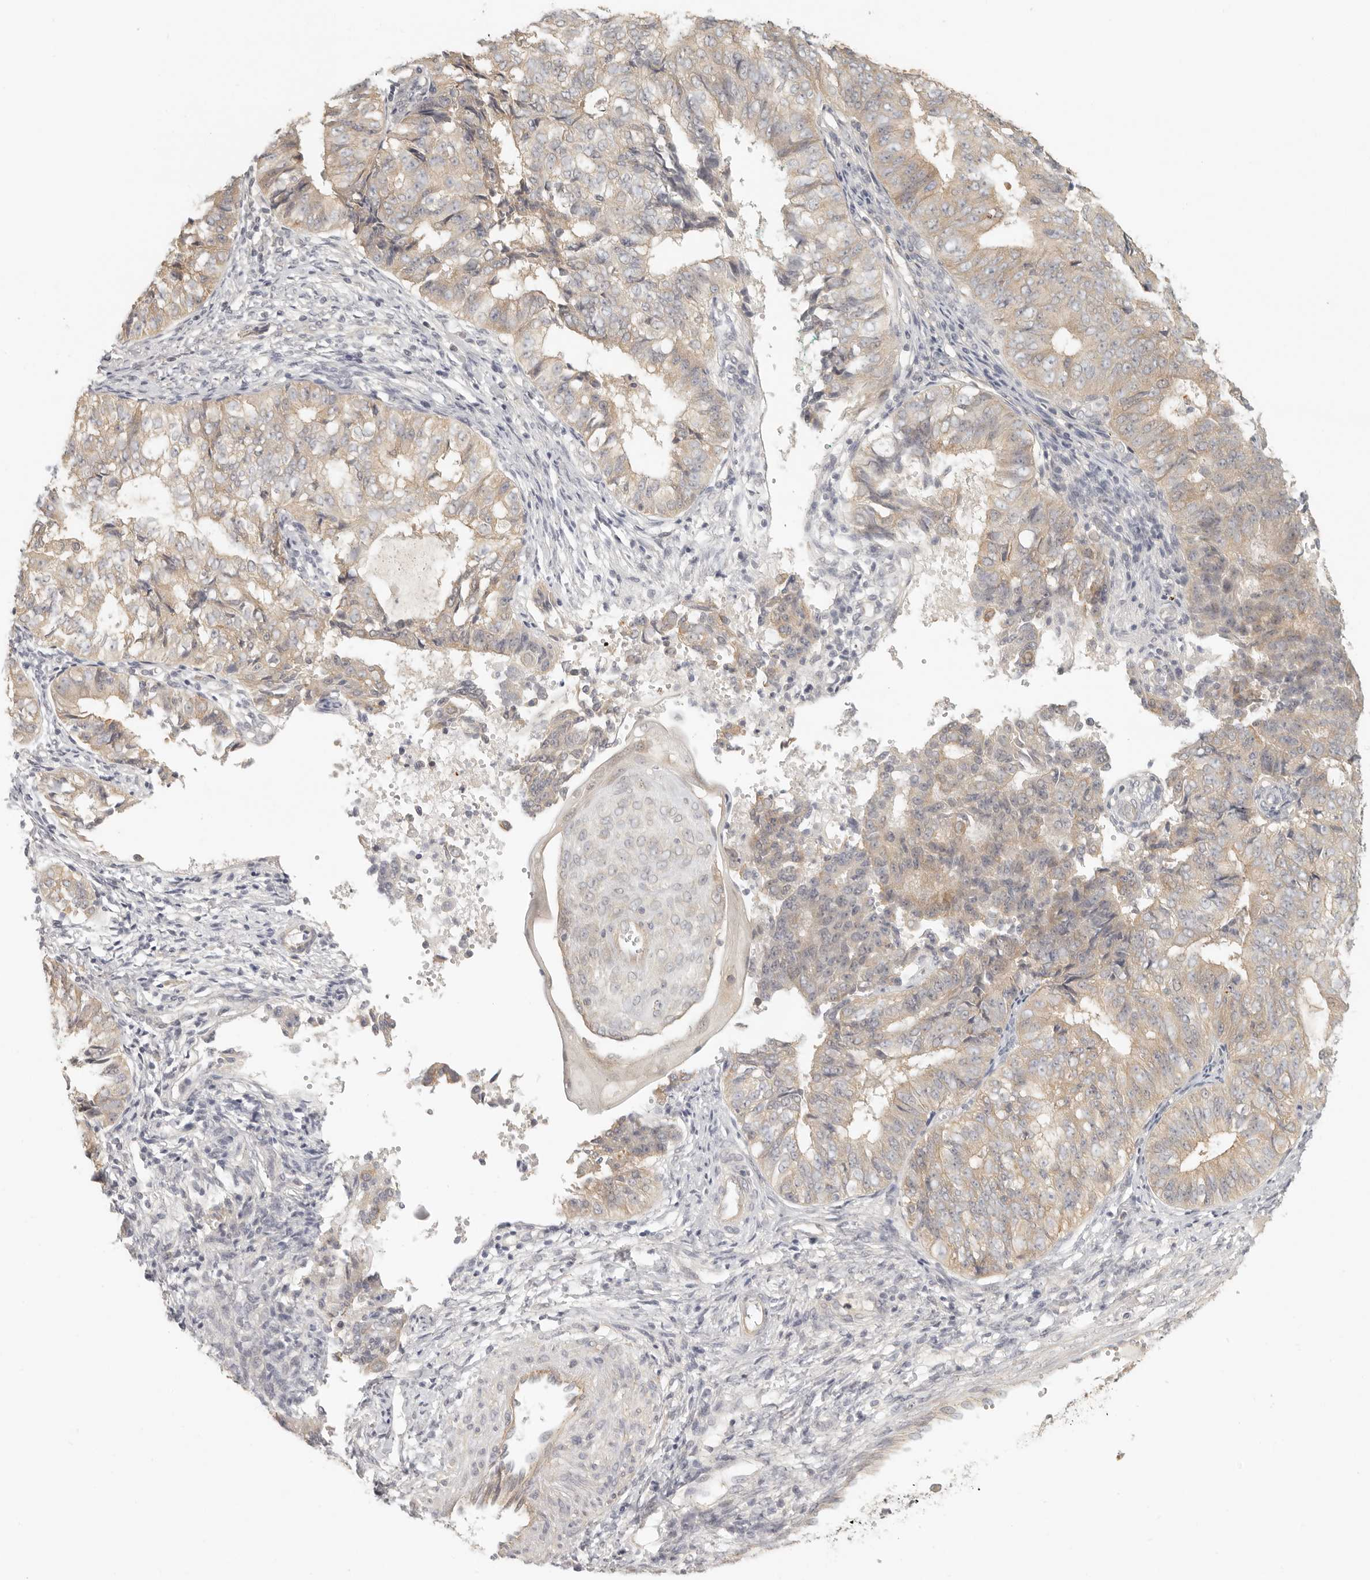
{"staining": {"intensity": "weak", "quantity": ">75%", "location": "cytoplasmic/membranous"}, "tissue": "endometrial cancer", "cell_type": "Tumor cells", "image_type": "cancer", "snomed": [{"axis": "morphology", "description": "Adenocarcinoma, NOS"}, {"axis": "topography", "description": "Endometrium"}], "caption": "Tumor cells demonstrate low levels of weak cytoplasmic/membranous positivity in approximately >75% of cells in endometrial adenocarcinoma. The protein of interest is shown in brown color, while the nuclei are stained blue.", "gene": "AHDC1", "patient": {"sex": "female", "age": 32}}